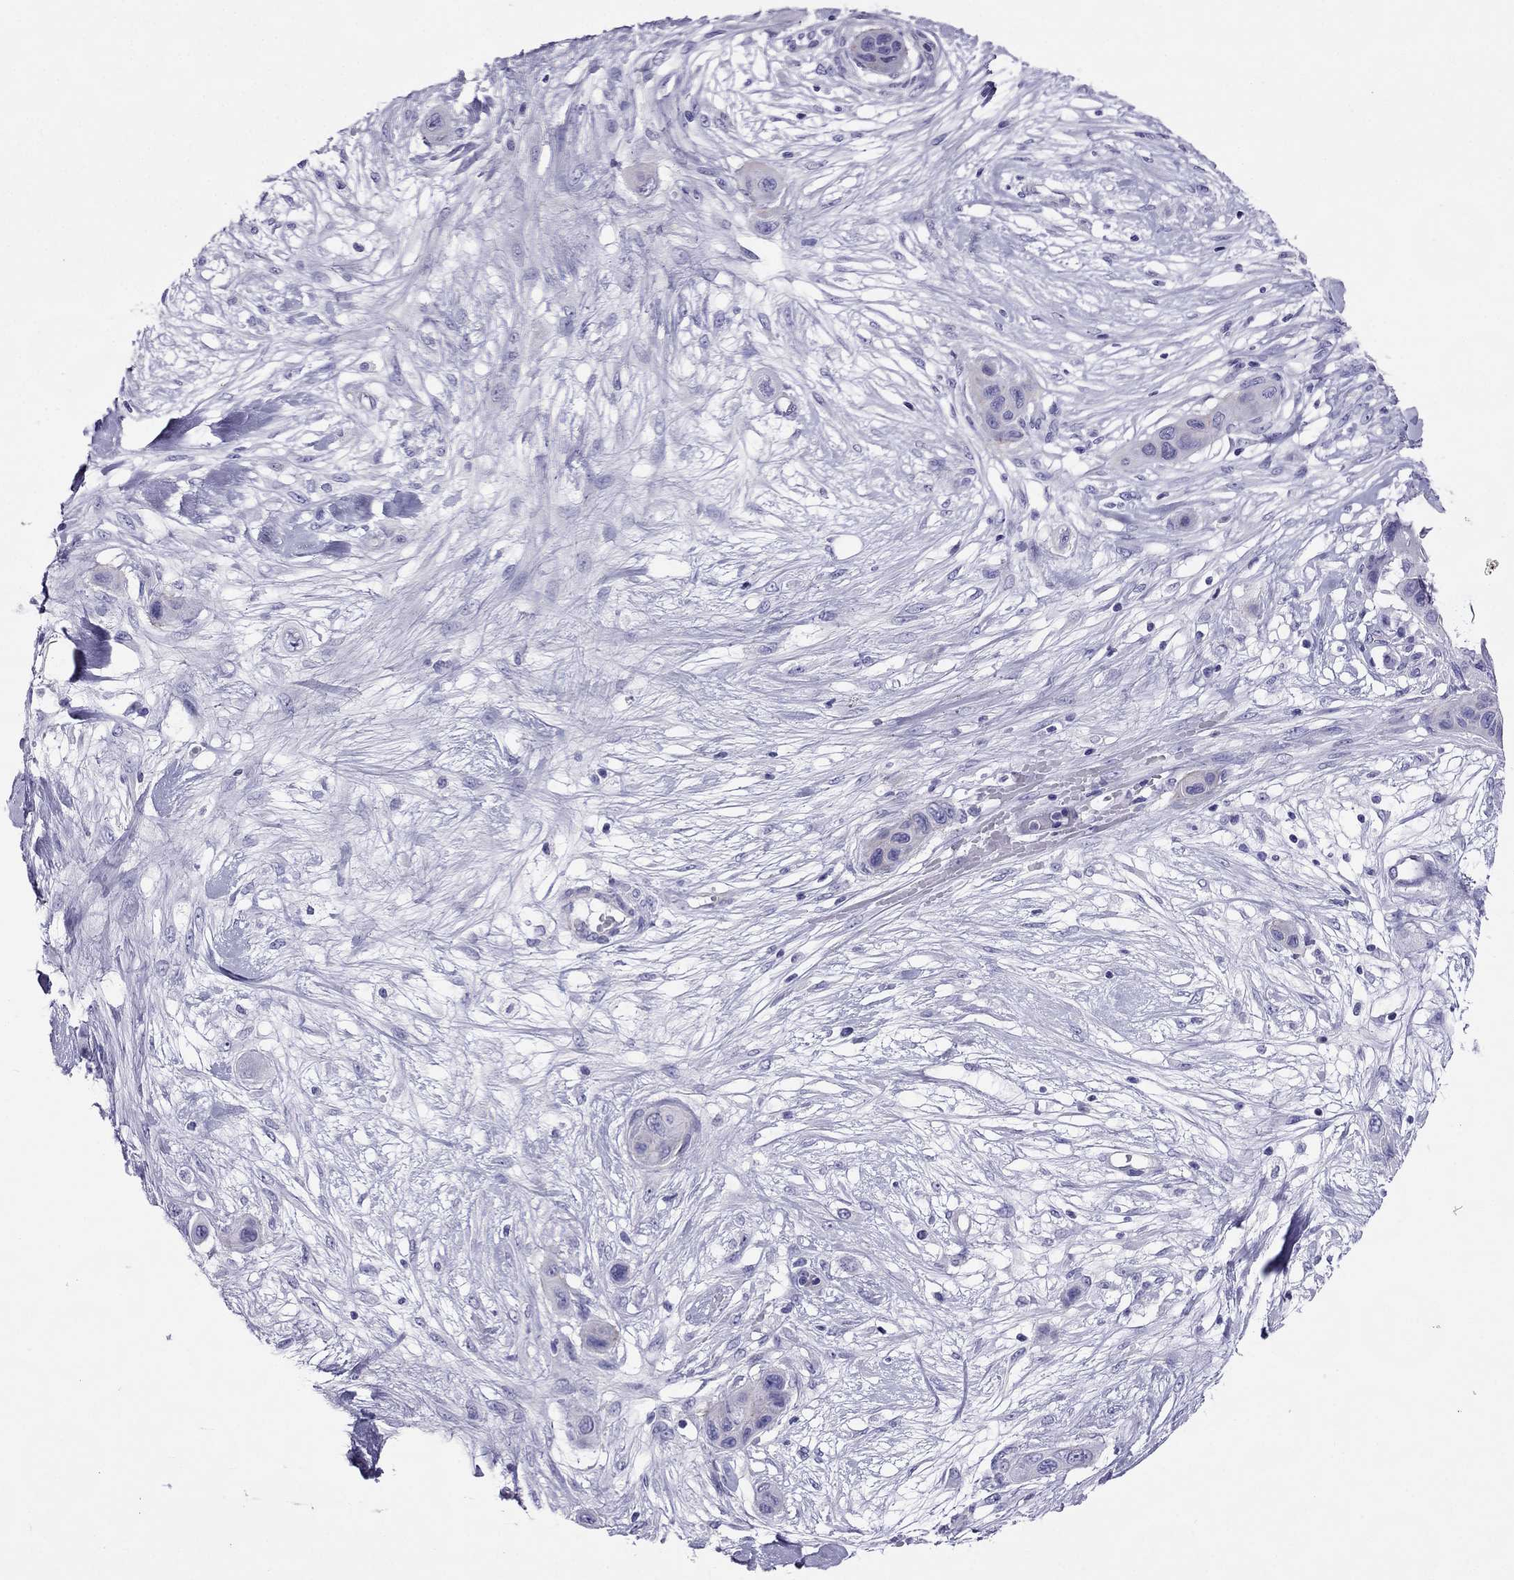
{"staining": {"intensity": "negative", "quantity": "none", "location": "none"}, "tissue": "skin cancer", "cell_type": "Tumor cells", "image_type": "cancer", "snomed": [{"axis": "morphology", "description": "Squamous cell carcinoma, NOS"}, {"axis": "topography", "description": "Skin"}], "caption": "Immunohistochemical staining of human skin cancer (squamous cell carcinoma) shows no significant staining in tumor cells.", "gene": "MYL11", "patient": {"sex": "male", "age": 79}}